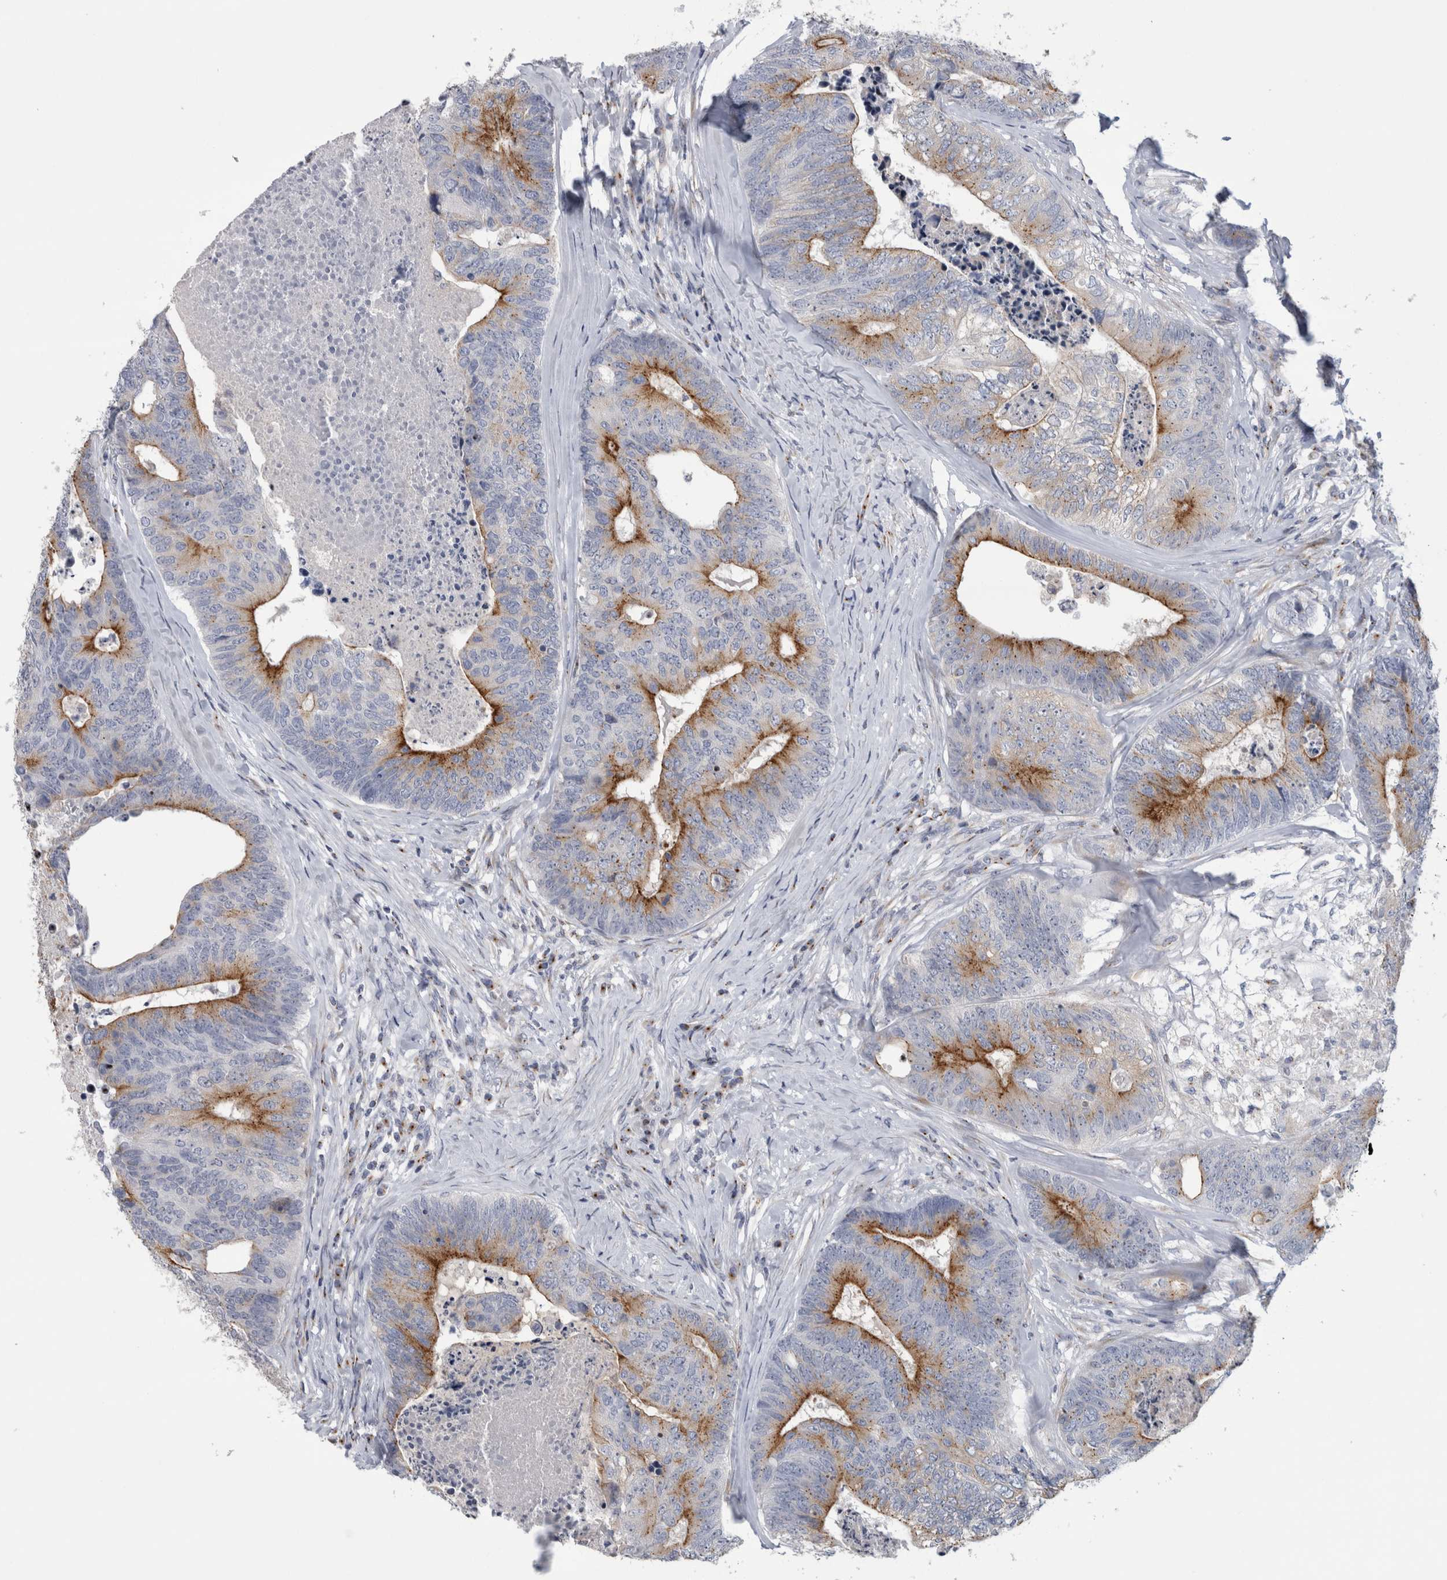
{"staining": {"intensity": "moderate", "quantity": "25%-75%", "location": "cytoplasmic/membranous"}, "tissue": "colorectal cancer", "cell_type": "Tumor cells", "image_type": "cancer", "snomed": [{"axis": "morphology", "description": "Adenocarcinoma, NOS"}, {"axis": "topography", "description": "Colon"}], "caption": "Colorectal adenocarcinoma stained with IHC reveals moderate cytoplasmic/membranous staining in about 25%-75% of tumor cells.", "gene": "AKAP9", "patient": {"sex": "female", "age": 67}}